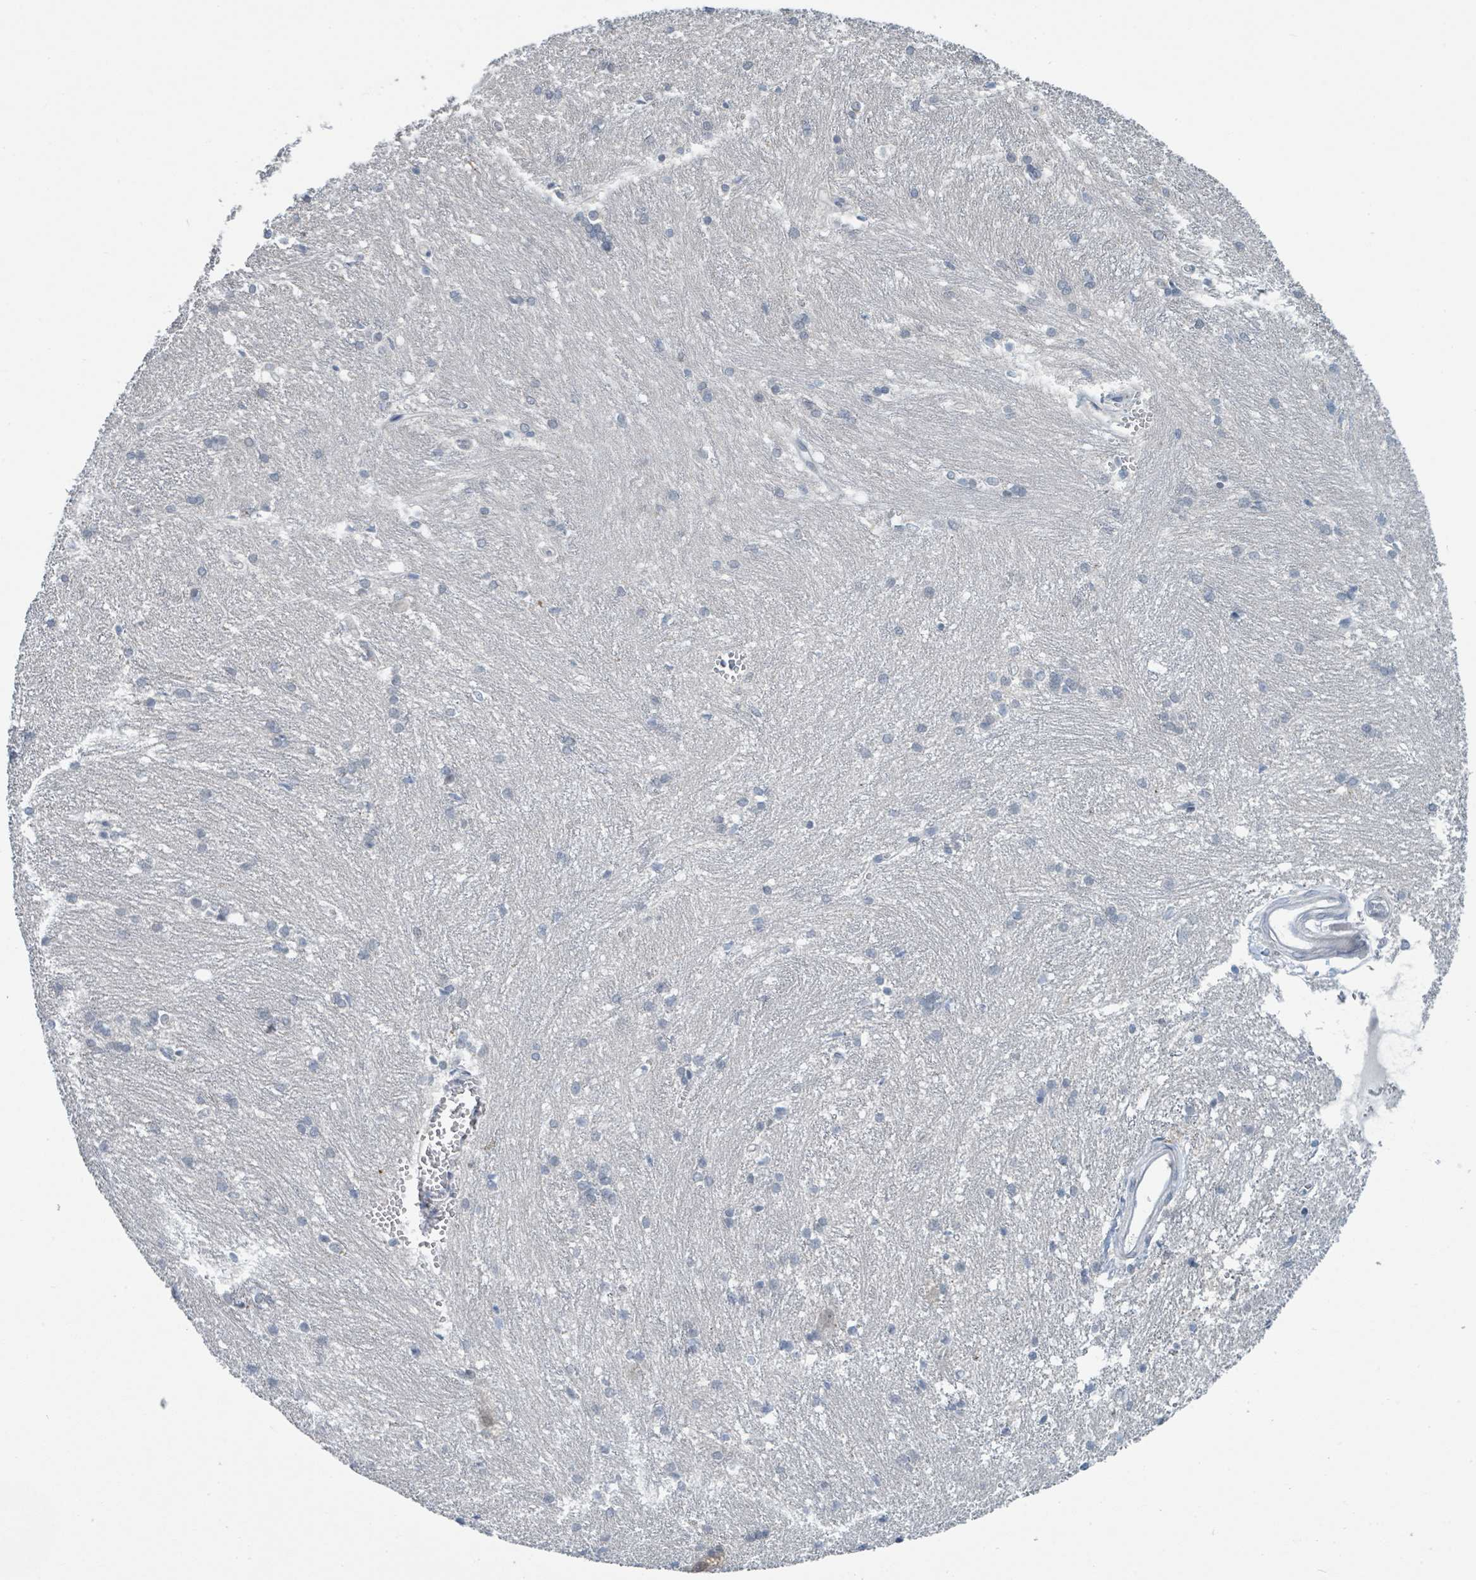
{"staining": {"intensity": "negative", "quantity": "none", "location": "none"}, "tissue": "caudate", "cell_type": "Glial cells", "image_type": "normal", "snomed": [{"axis": "morphology", "description": "Normal tissue, NOS"}, {"axis": "topography", "description": "Lateral ventricle wall"}], "caption": "Image shows no significant protein expression in glial cells of normal caudate. (DAB (3,3'-diaminobenzidine) IHC visualized using brightfield microscopy, high magnification).", "gene": "ANKRD55", "patient": {"sex": "male", "age": 37}}